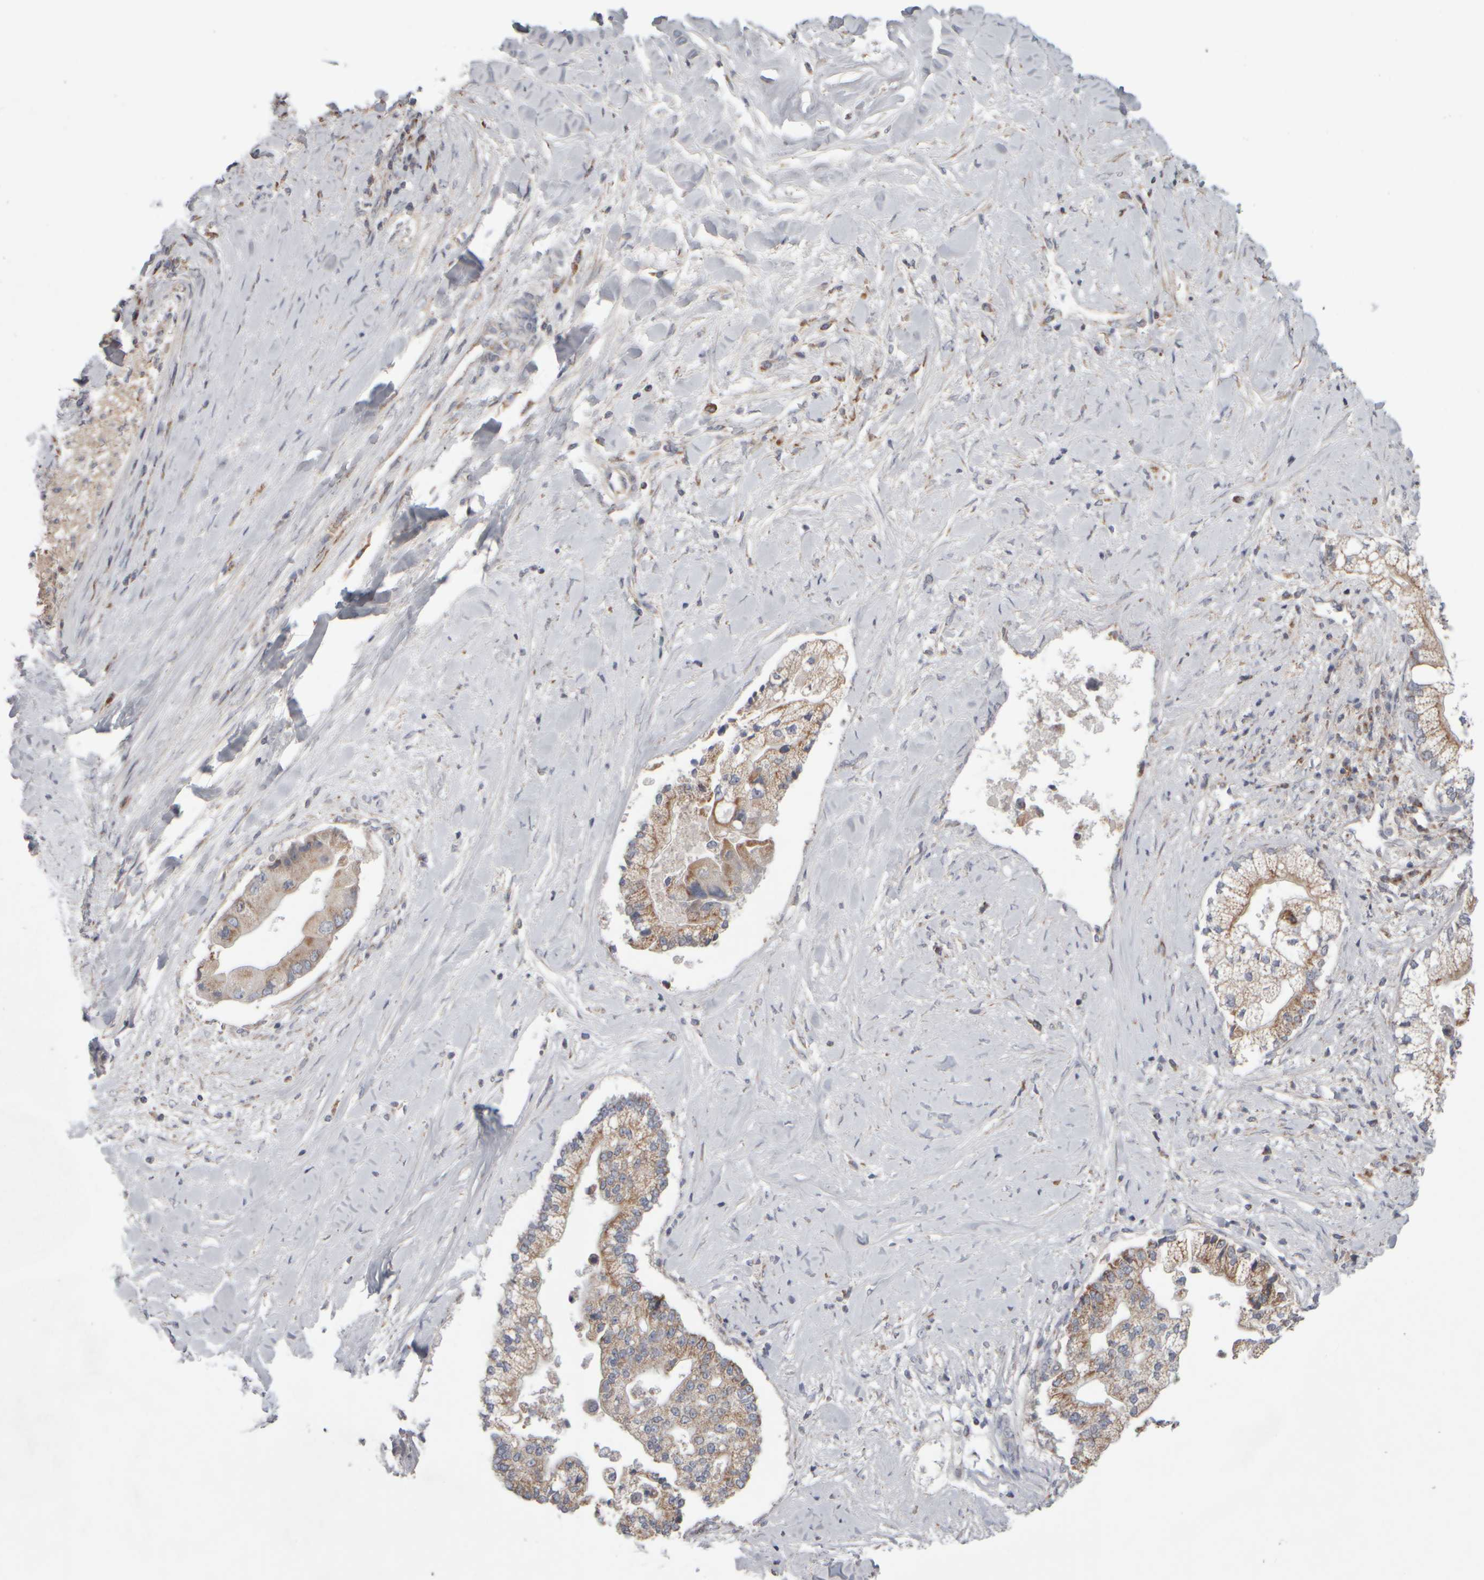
{"staining": {"intensity": "moderate", "quantity": ">75%", "location": "cytoplasmic/membranous"}, "tissue": "liver cancer", "cell_type": "Tumor cells", "image_type": "cancer", "snomed": [{"axis": "morphology", "description": "Cholangiocarcinoma"}, {"axis": "topography", "description": "Liver"}], "caption": "A micrograph of human liver cancer (cholangiocarcinoma) stained for a protein displays moderate cytoplasmic/membranous brown staining in tumor cells. (IHC, brightfield microscopy, high magnification).", "gene": "SCO1", "patient": {"sex": "male", "age": 50}}